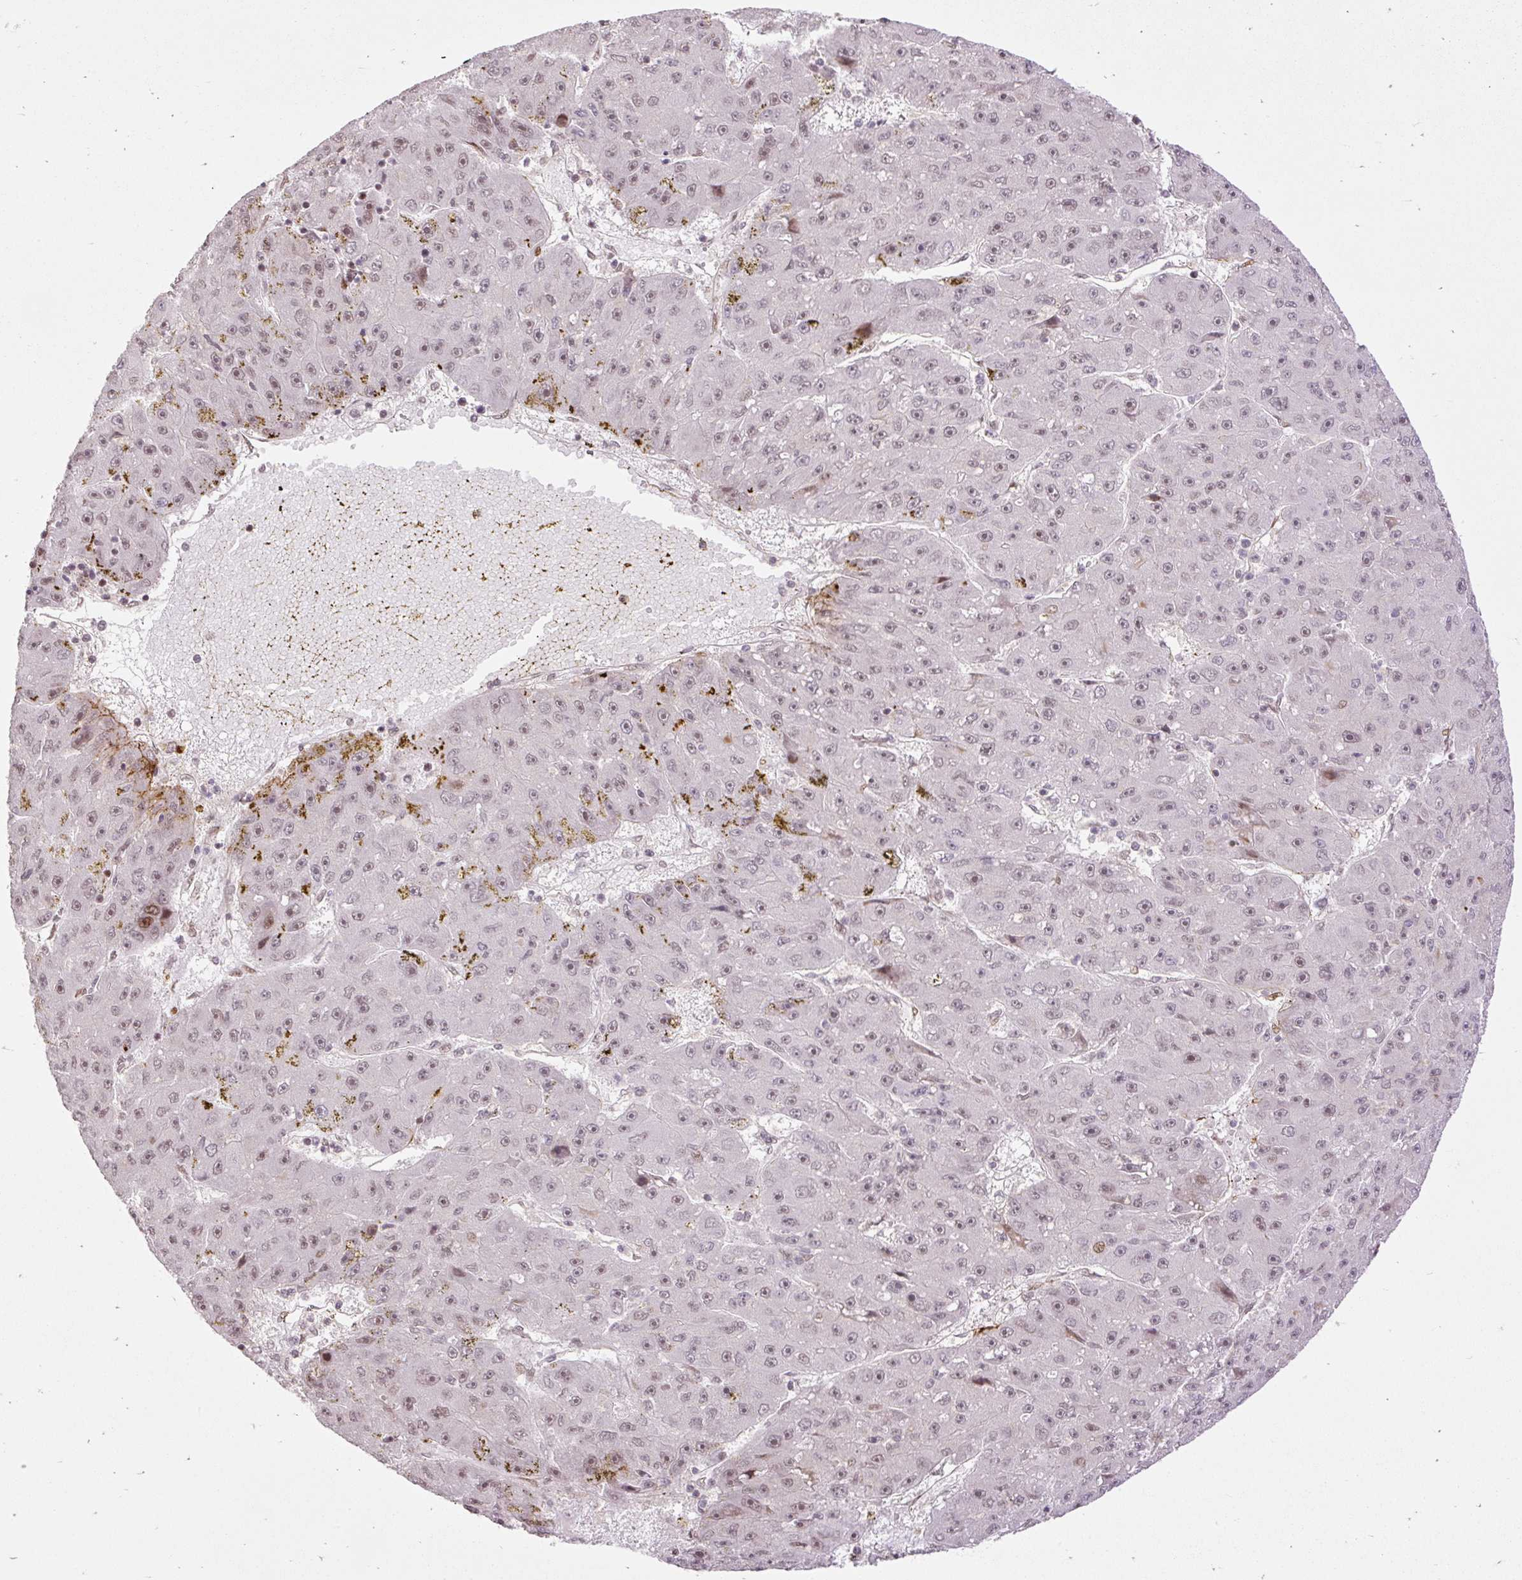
{"staining": {"intensity": "moderate", "quantity": "<25%", "location": "nuclear"}, "tissue": "liver cancer", "cell_type": "Tumor cells", "image_type": "cancer", "snomed": [{"axis": "morphology", "description": "Carcinoma, Hepatocellular, NOS"}, {"axis": "topography", "description": "Liver"}], "caption": "Liver cancer was stained to show a protein in brown. There is low levels of moderate nuclear expression in approximately <25% of tumor cells.", "gene": "RIPPLY3", "patient": {"sex": "male", "age": 67}}